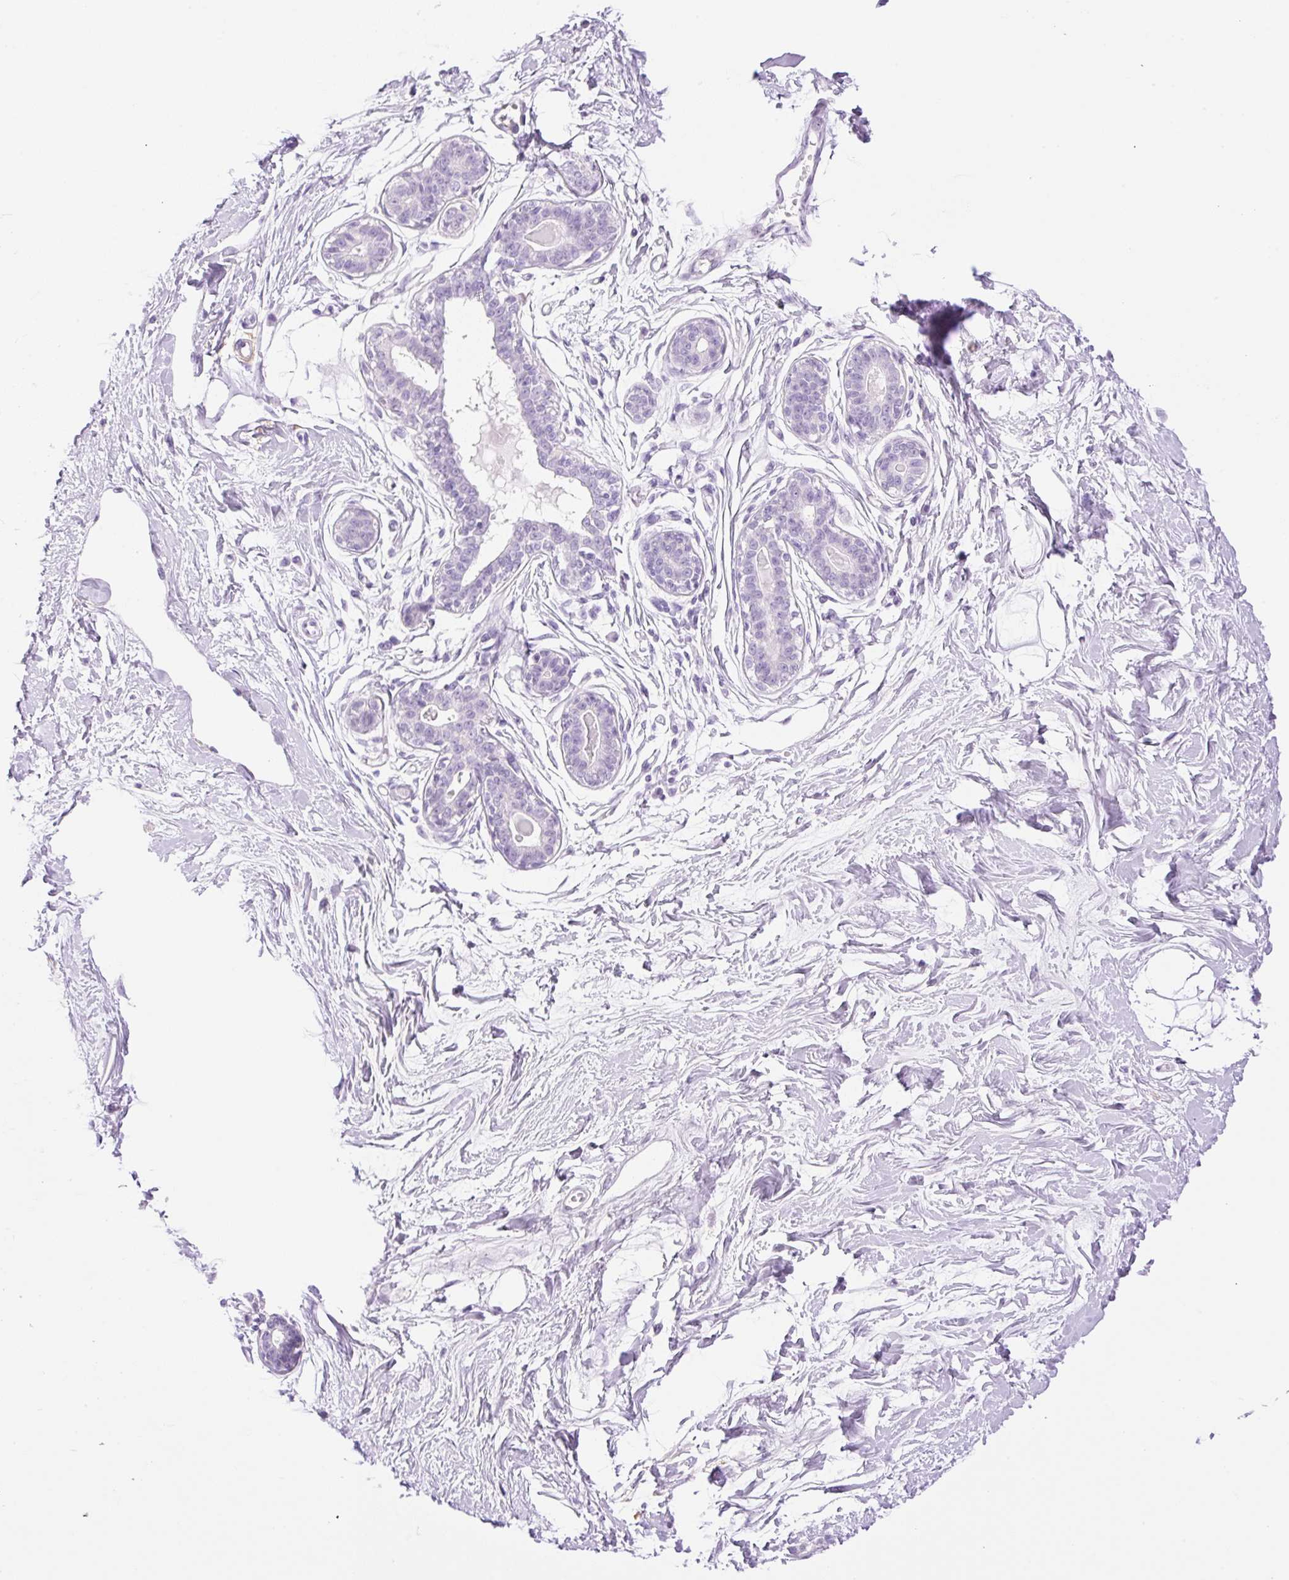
{"staining": {"intensity": "negative", "quantity": "none", "location": "none"}, "tissue": "breast", "cell_type": "Adipocytes", "image_type": "normal", "snomed": [{"axis": "morphology", "description": "Normal tissue, NOS"}, {"axis": "topography", "description": "Breast"}], "caption": "High magnification brightfield microscopy of benign breast stained with DAB (brown) and counterstained with hematoxylin (blue): adipocytes show no significant positivity. Nuclei are stained in blue.", "gene": "SP140L", "patient": {"sex": "female", "age": 45}}